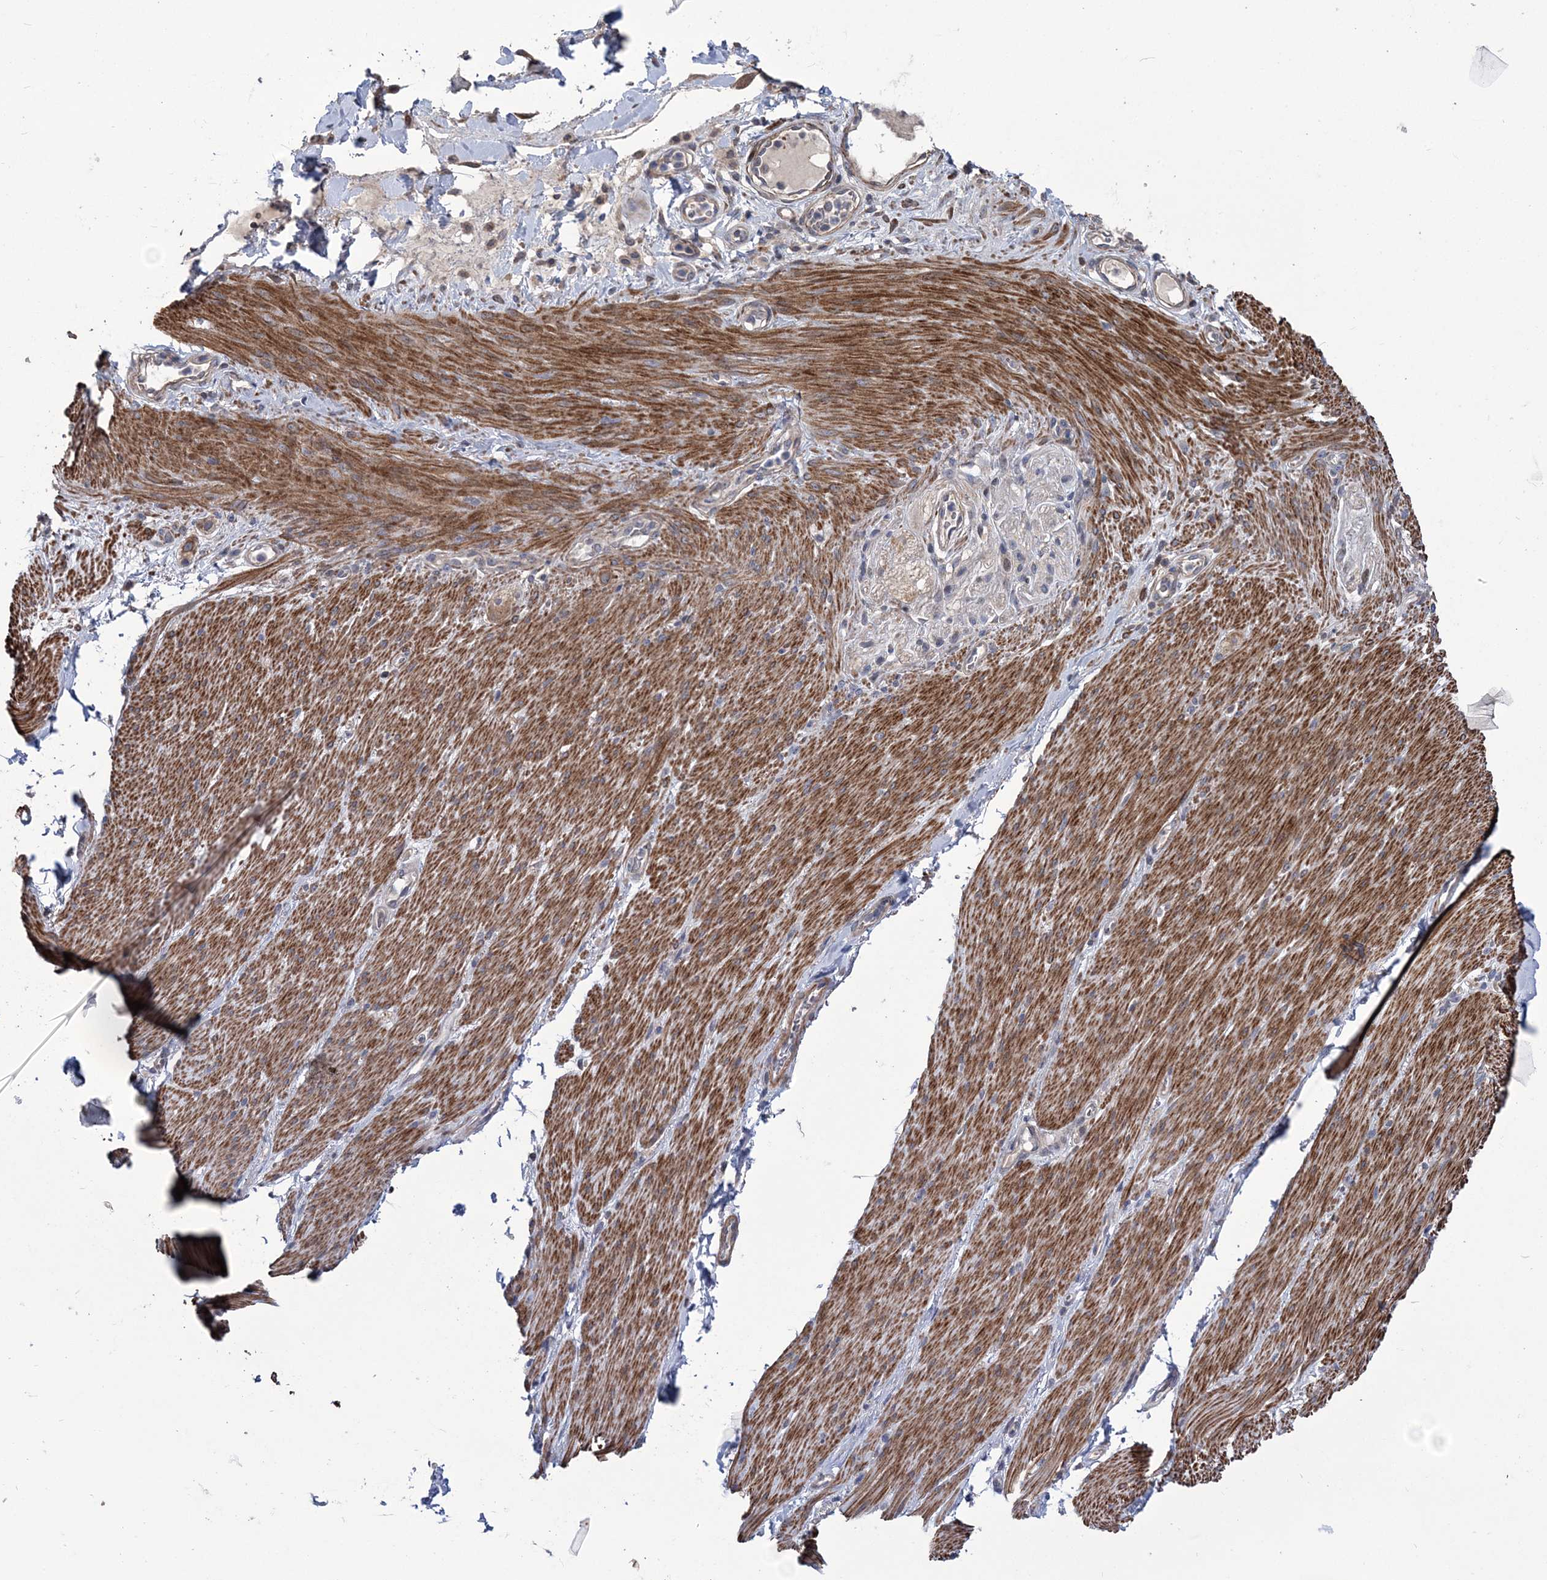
{"staining": {"intensity": "negative", "quantity": "none", "location": "none"}, "tissue": "adipose tissue", "cell_type": "Adipocytes", "image_type": "normal", "snomed": [{"axis": "morphology", "description": "Normal tissue, NOS"}, {"axis": "topography", "description": "Colon"}, {"axis": "topography", "description": "Peripheral nerve tissue"}], "caption": "The IHC image has no significant staining in adipocytes of adipose tissue. Brightfield microscopy of immunohistochemistry stained with DAB (brown) and hematoxylin (blue), captured at high magnification.", "gene": "PPP2R2B", "patient": {"sex": "female", "age": 61}}